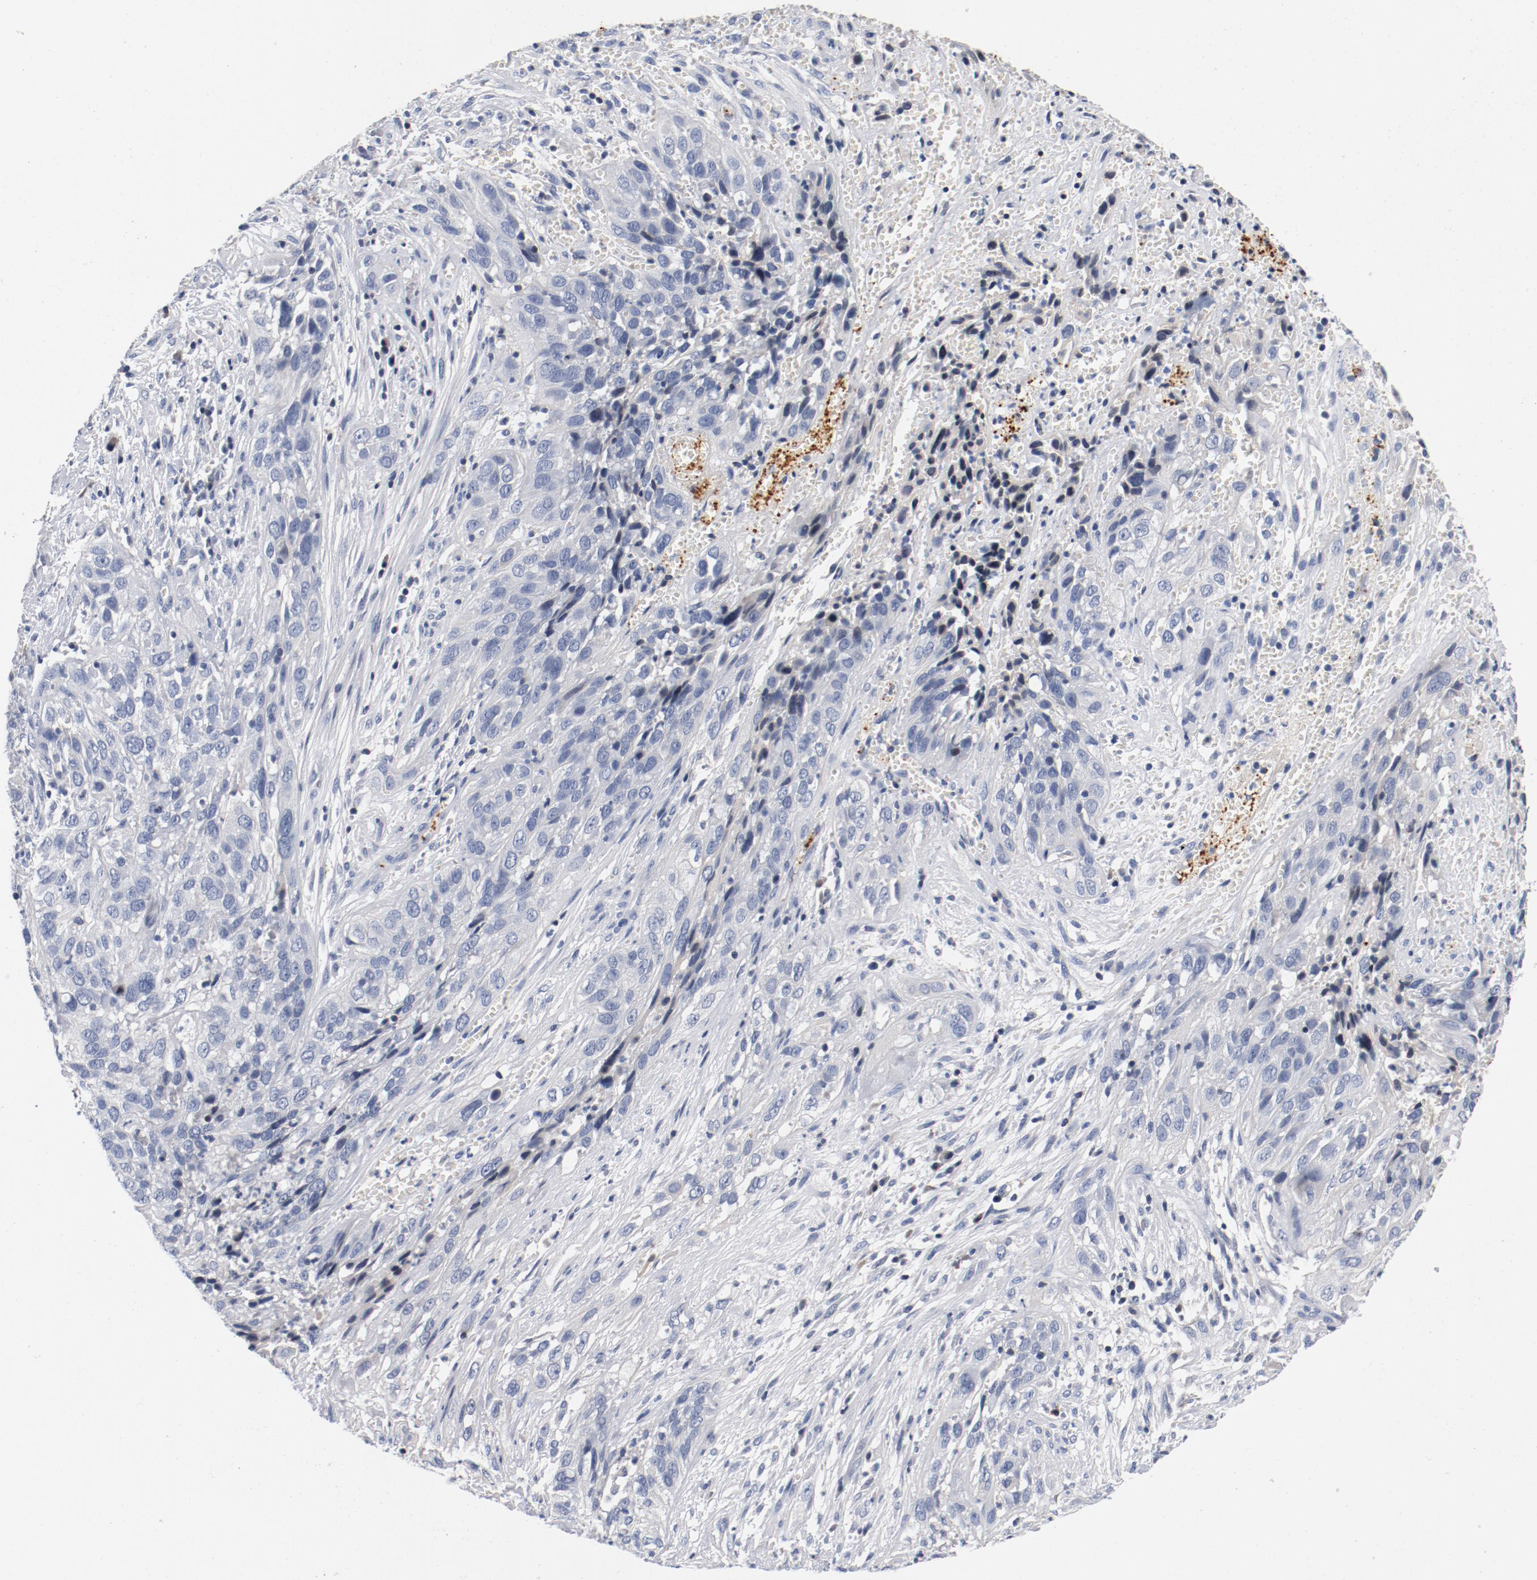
{"staining": {"intensity": "negative", "quantity": "none", "location": "none"}, "tissue": "cervical cancer", "cell_type": "Tumor cells", "image_type": "cancer", "snomed": [{"axis": "morphology", "description": "Squamous cell carcinoma, NOS"}, {"axis": "topography", "description": "Cervix"}], "caption": "This is an IHC histopathology image of human squamous cell carcinoma (cervical). There is no positivity in tumor cells.", "gene": "PIM1", "patient": {"sex": "female", "age": 32}}